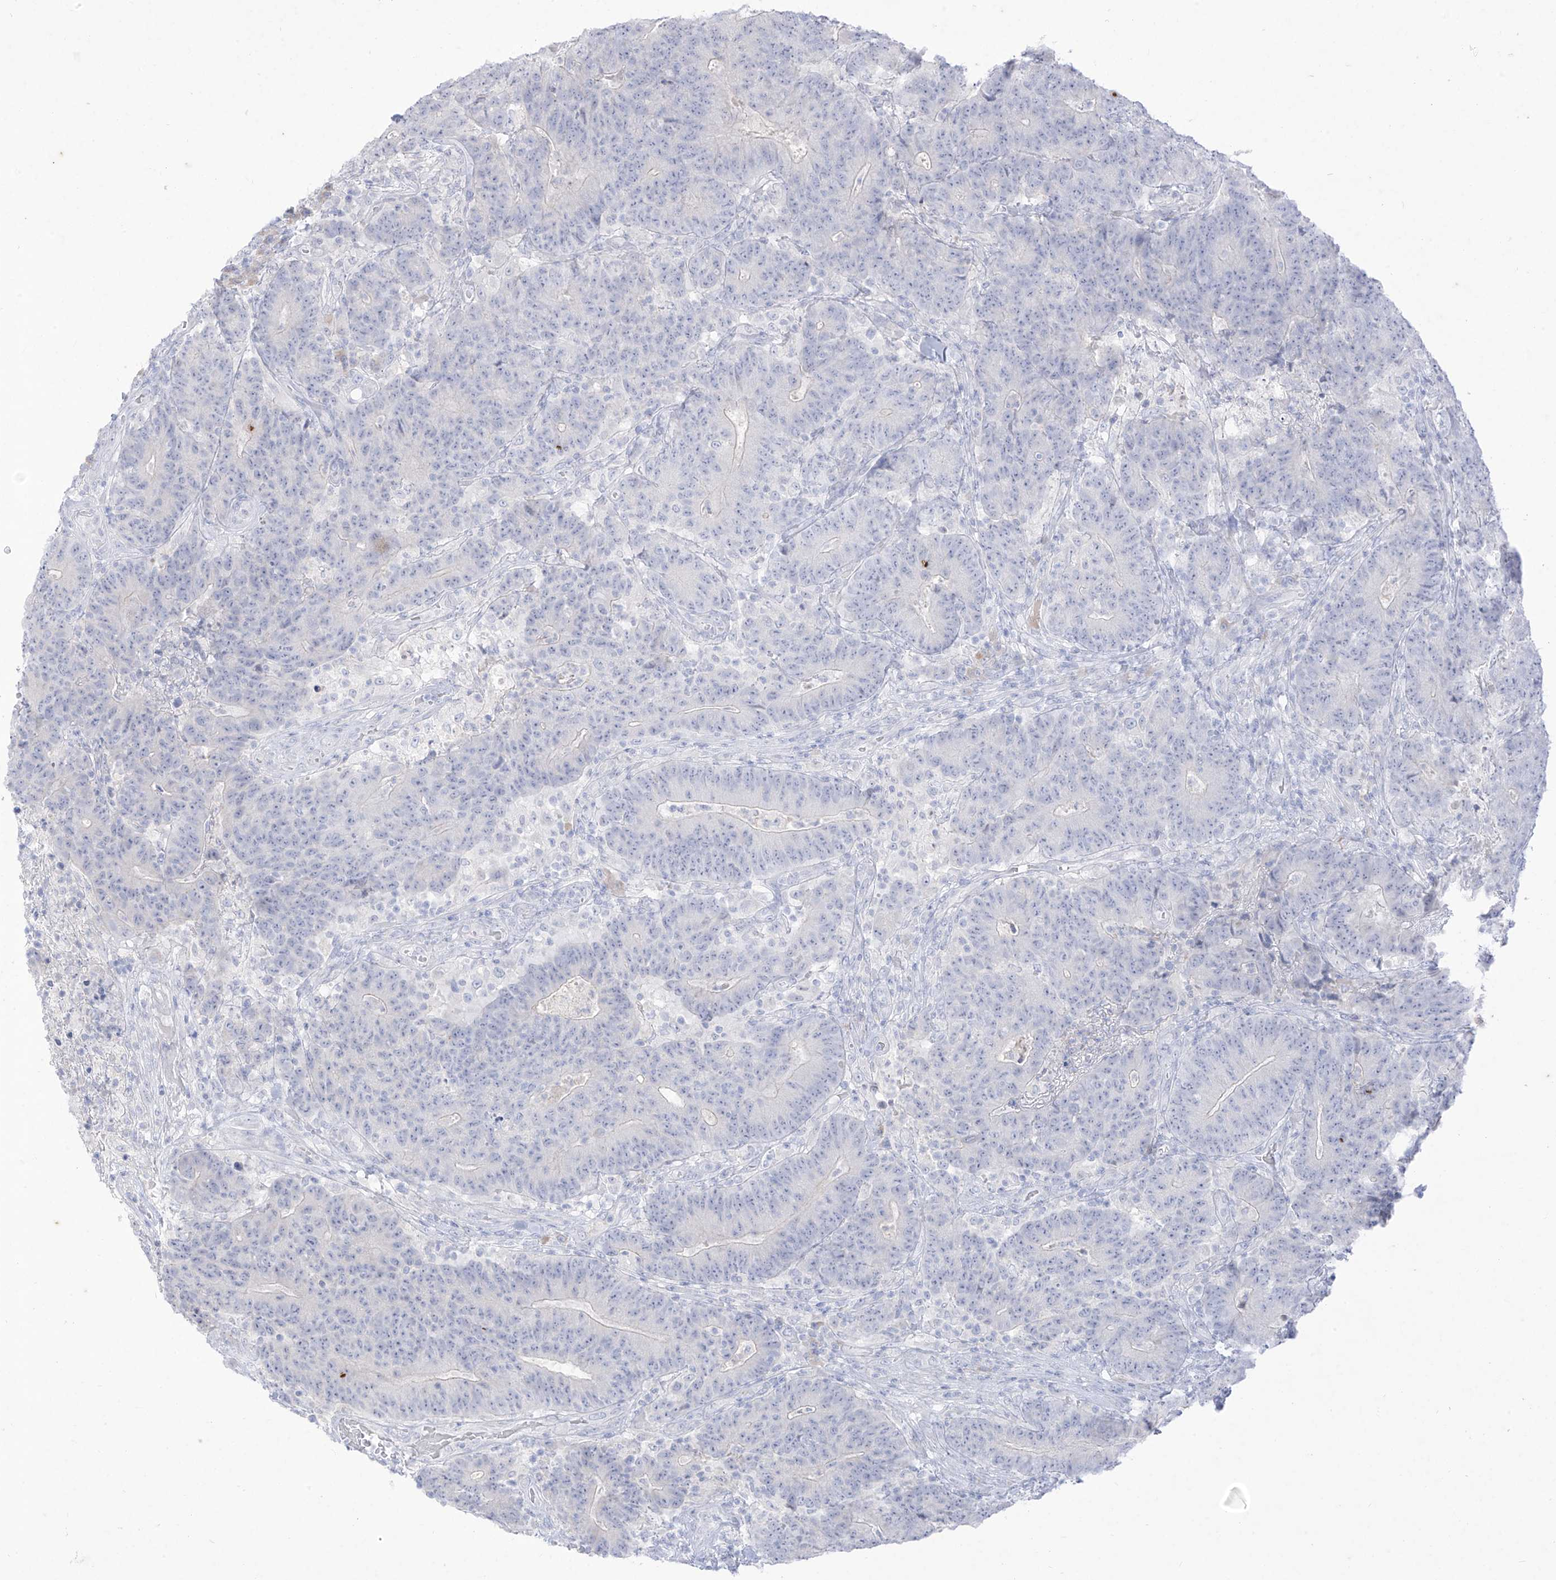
{"staining": {"intensity": "negative", "quantity": "none", "location": "none"}, "tissue": "colorectal cancer", "cell_type": "Tumor cells", "image_type": "cancer", "snomed": [{"axis": "morphology", "description": "Normal tissue, NOS"}, {"axis": "morphology", "description": "Adenocarcinoma, NOS"}, {"axis": "topography", "description": "Colon"}], "caption": "Immunohistochemical staining of human colorectal adenocarcinoma shows no significant expression in tumor cells.", "gene": "TGM4", "patient": {"sex": "female", "age": 75}}